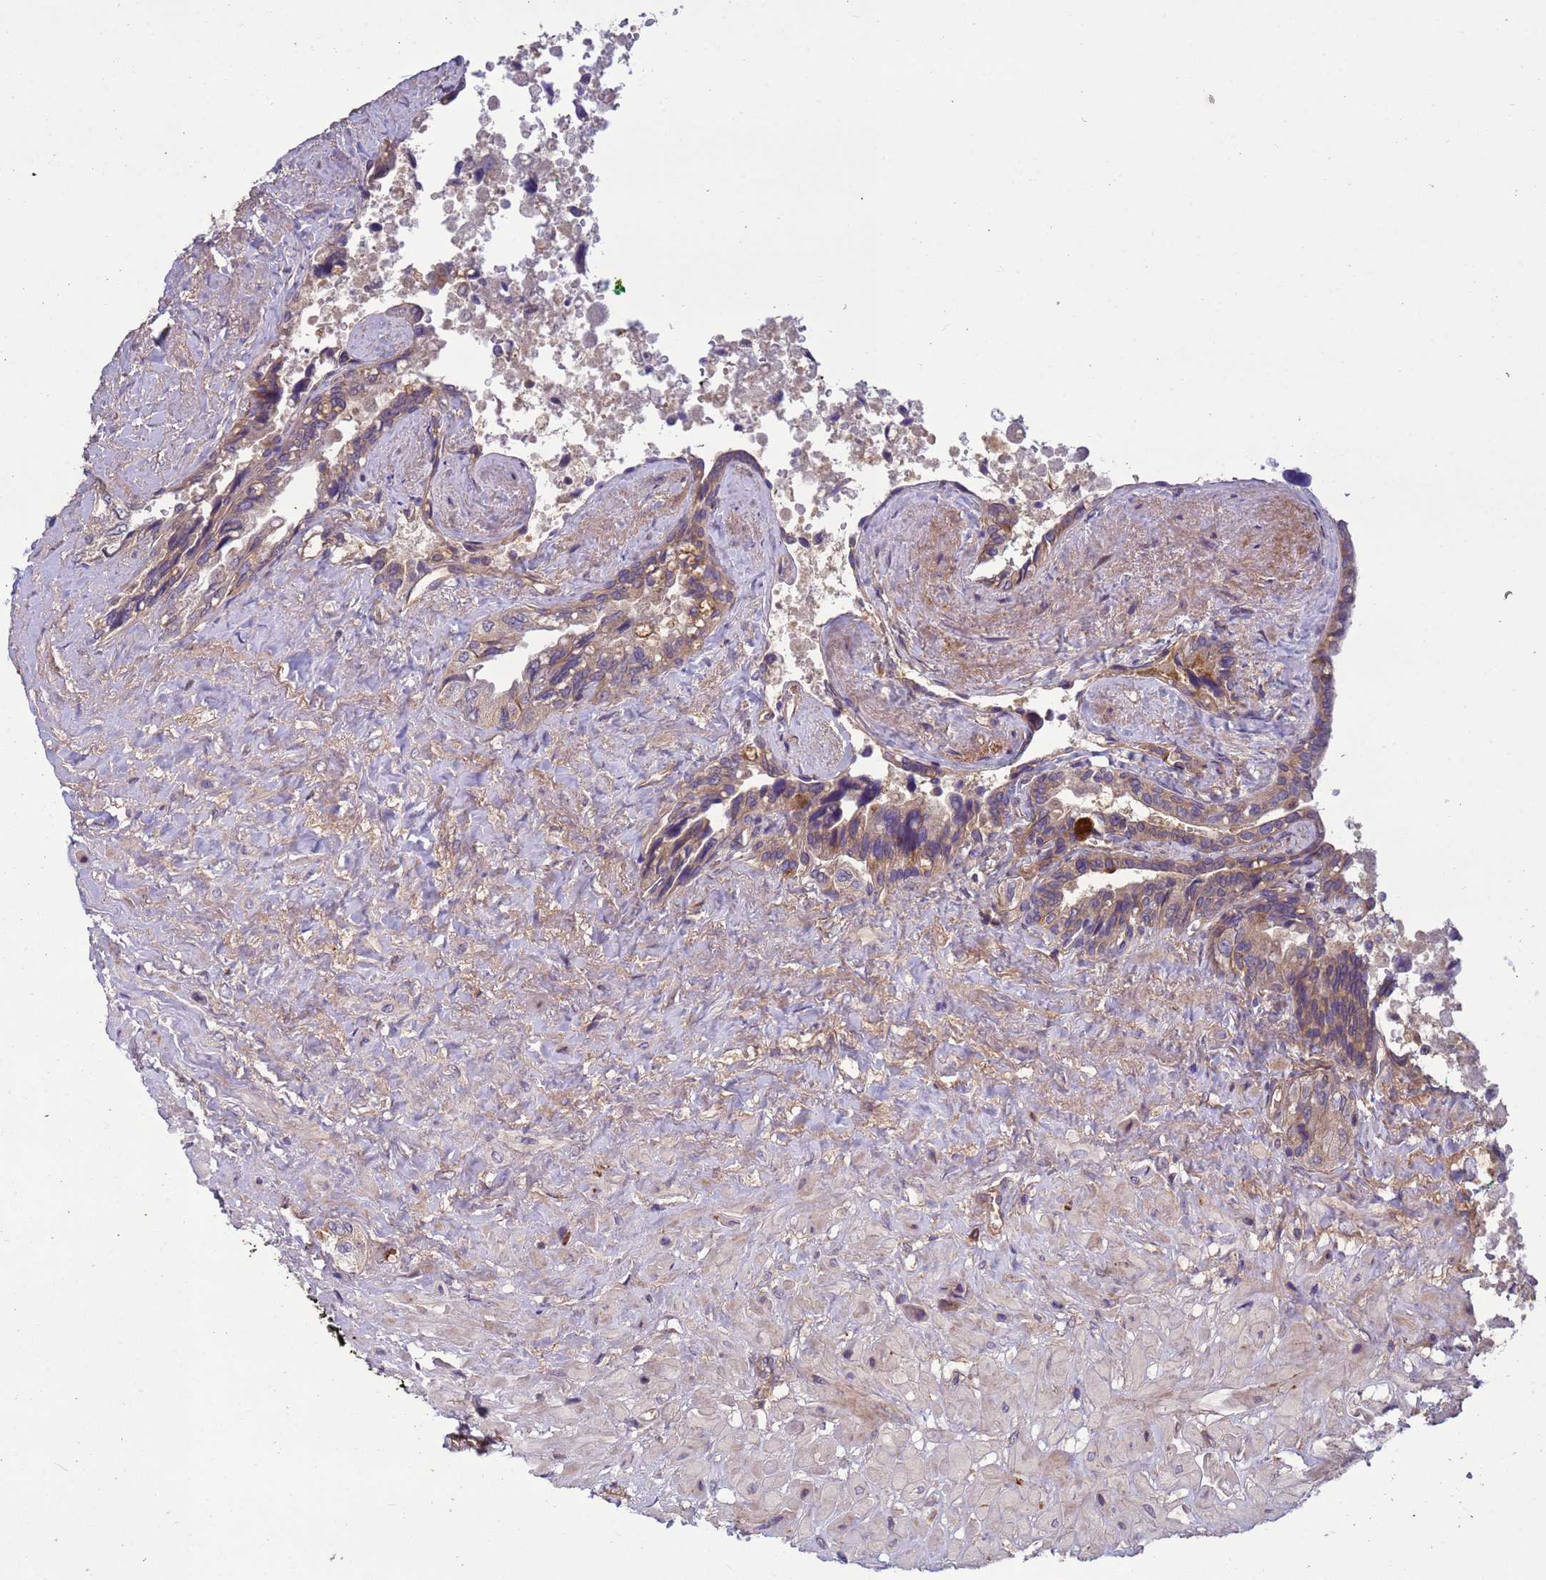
{"staining": {"intensity": "weak", "quantity": "25%-75%", "location": "cytoplasmic/membranous"}, "tissue": "seminal vesicle", "cell_type": "Glandular cells", "image_type": "normal", "snomed": [{"axis": "morphology", "description": "Normal tissue, NOS"}, {"axis": "topography", "description": "Seminal veicle"}, {"axis": "topography", "description": "Peripheral nerve tissue"}], "caption": "An immunohistochemistry image of unremarkable tissue is shown. Protein staining in brown highlights weak cytoplasmic/membranous positivity in seminal vesicle within glandular cells. (brown staining indicates protein expression, while blue staining denotes nuclei).", "gene": "RAB10", "patient": {"sex": "male", "age": 60}}